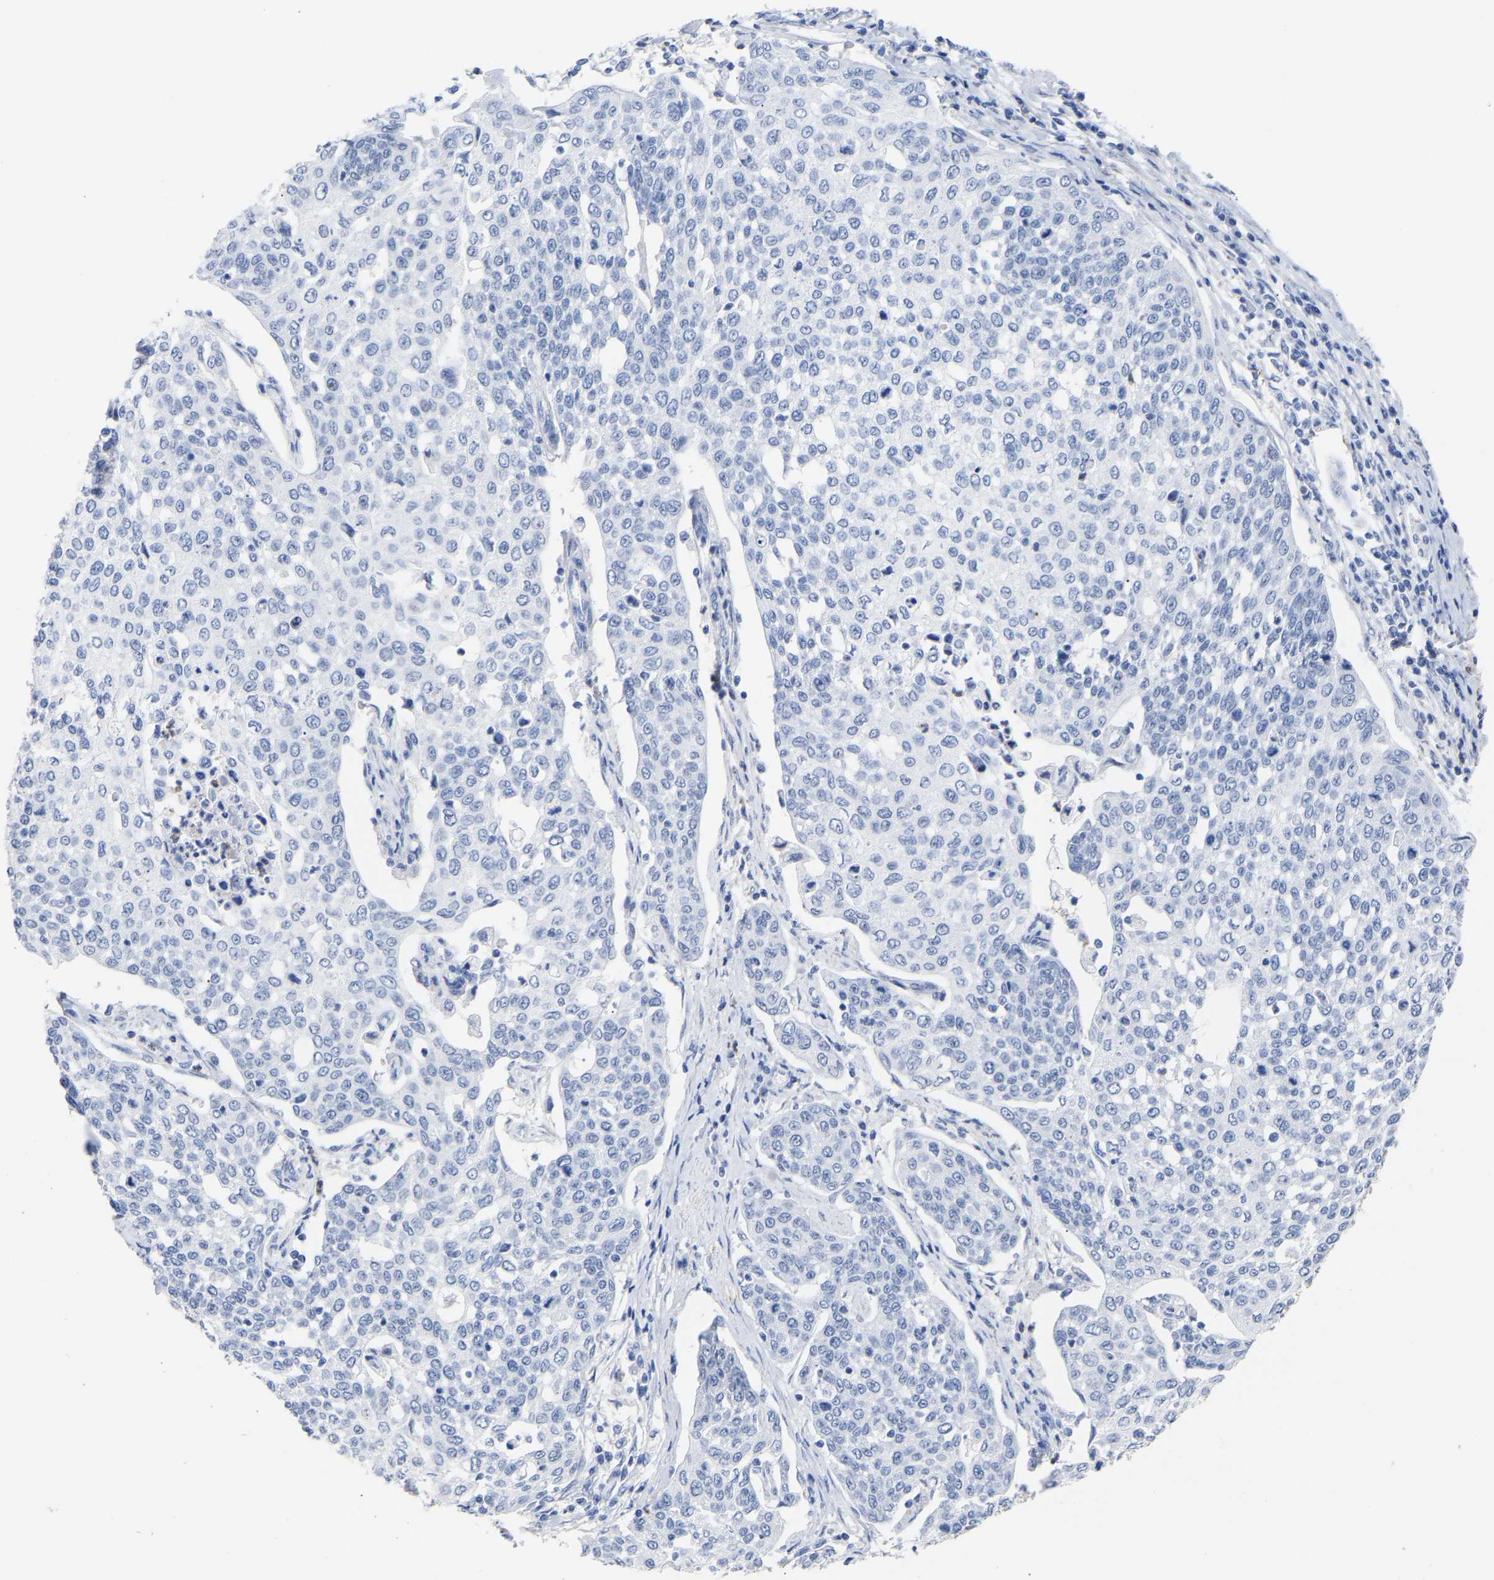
{"staining": {"intensity": "negative", "quantity": "none", "location": "none"}, "tissue": "cervical cancer", "cell_type": "Tumor cells", "image_type": "cancer", "snomed": [{"axis": "morphology", "description": "Squamous cell carcinoma, NOS"}, {"axis": "topography", "description": "Cervix"}], "caption": "High power microscopy photomicrograph of an immunohistochemistry histopathology image of cervical cancer (squamous cell carcinoma), revealing no significant expression in tumor cells.", "gene": "AMPH", "patient": {"sex": "female", "age": 34}}